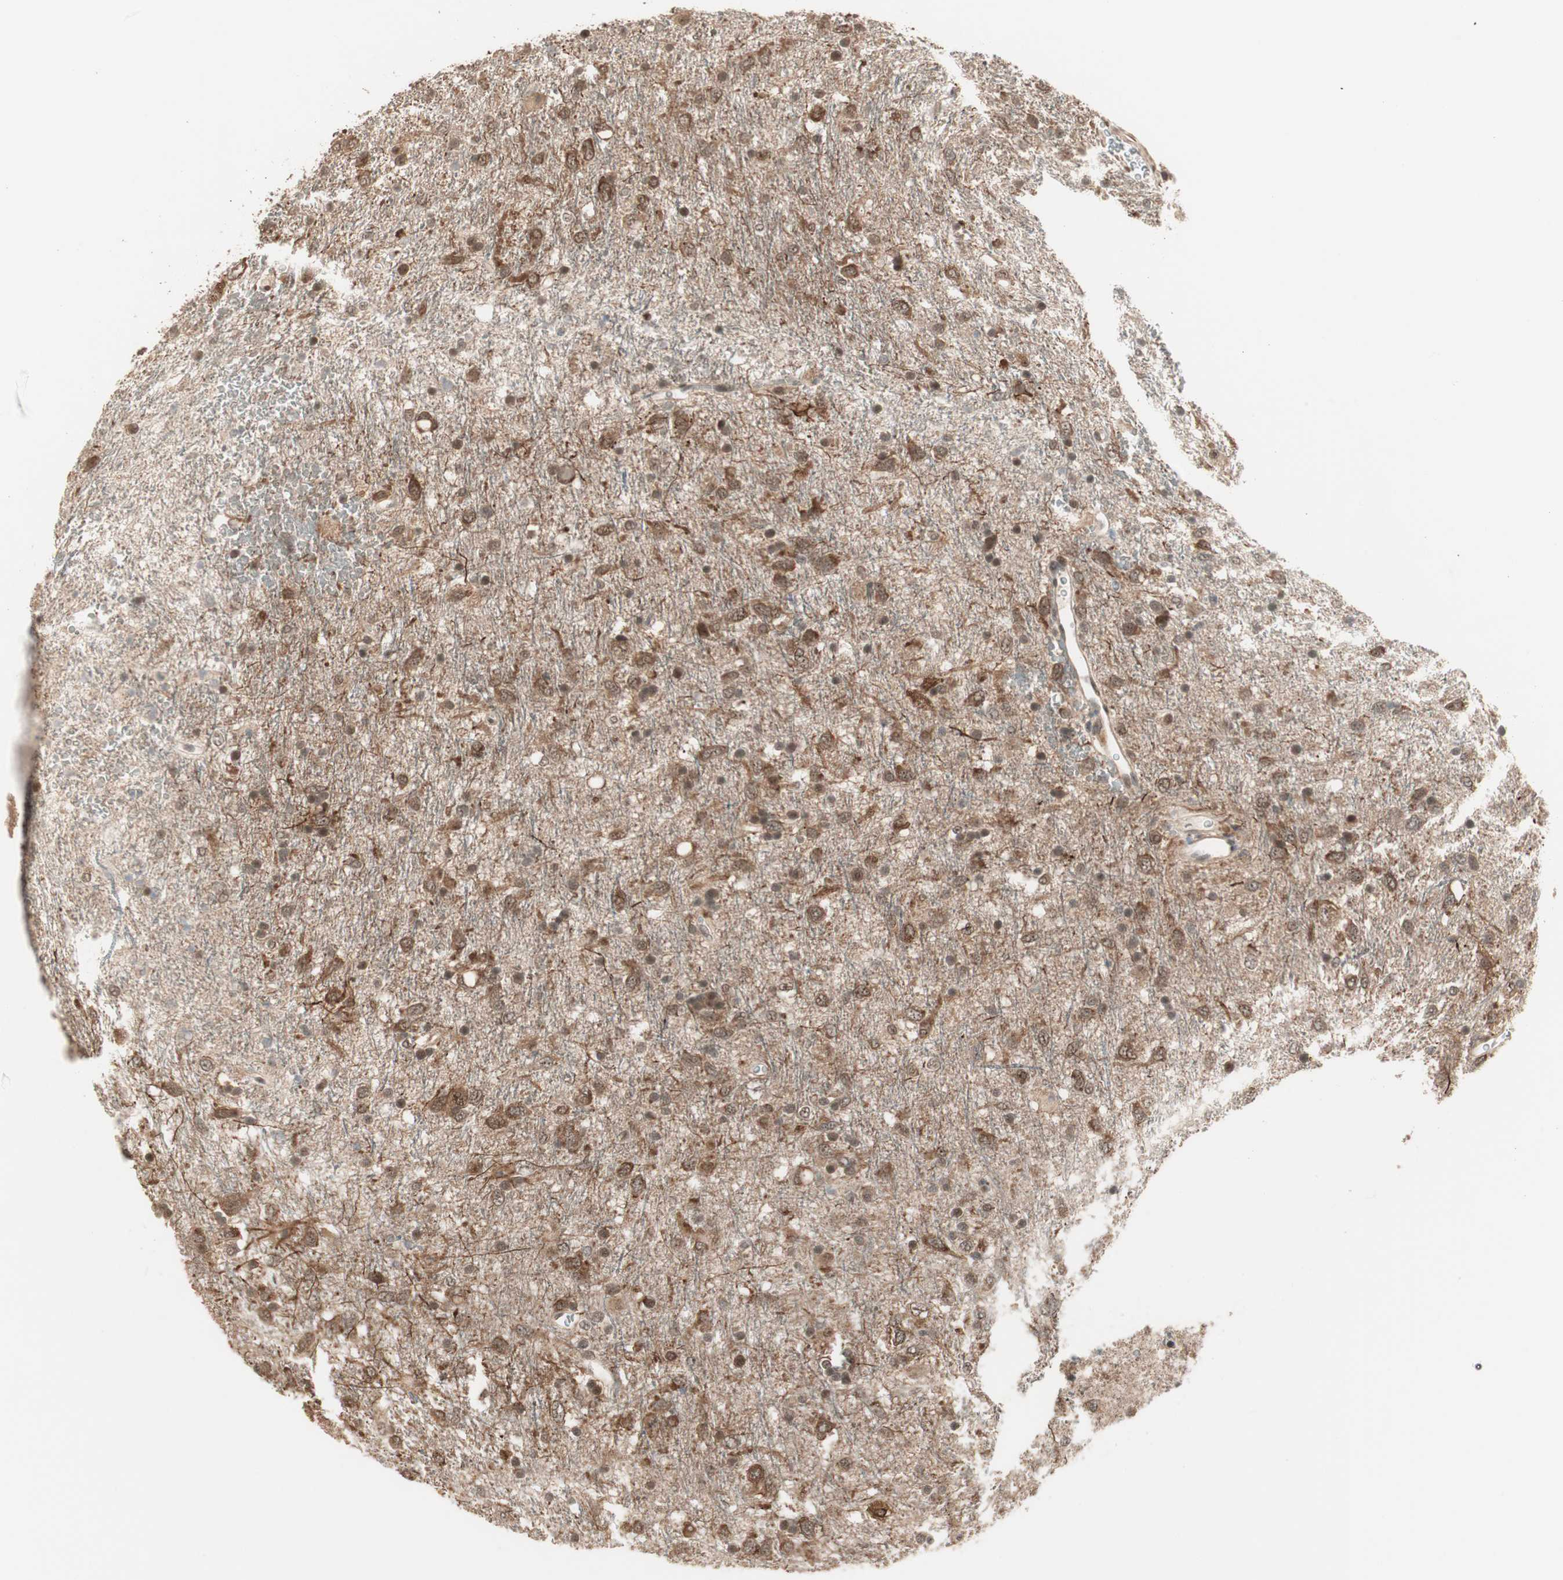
{"staining": {"intensity": "moderate", "quantity": ">75%", "location": "cytoplasmic/membranous,nuclear"}, "tissue": "glioma", "cell_type": "Tumor cells", "image_type": "cancer", "snomed": [{"axis": "morphology", "description": "Glioma, malignant, Low grade"}, {"axis": "topography", "description": "Brain"}], "caption": "The micrograph reveals immunohistochemical staining of glioma. There is moderate cytoplasmic/membranous and nuclear staining is identified in approximately >75% of tumor cells. (DAB (3,3'-diaminobenzidine) = brown stain, brightfield microscopy at high magnification).", "gene": "ZSCAN31", "patient": {"sex": "male", "age": 77}}